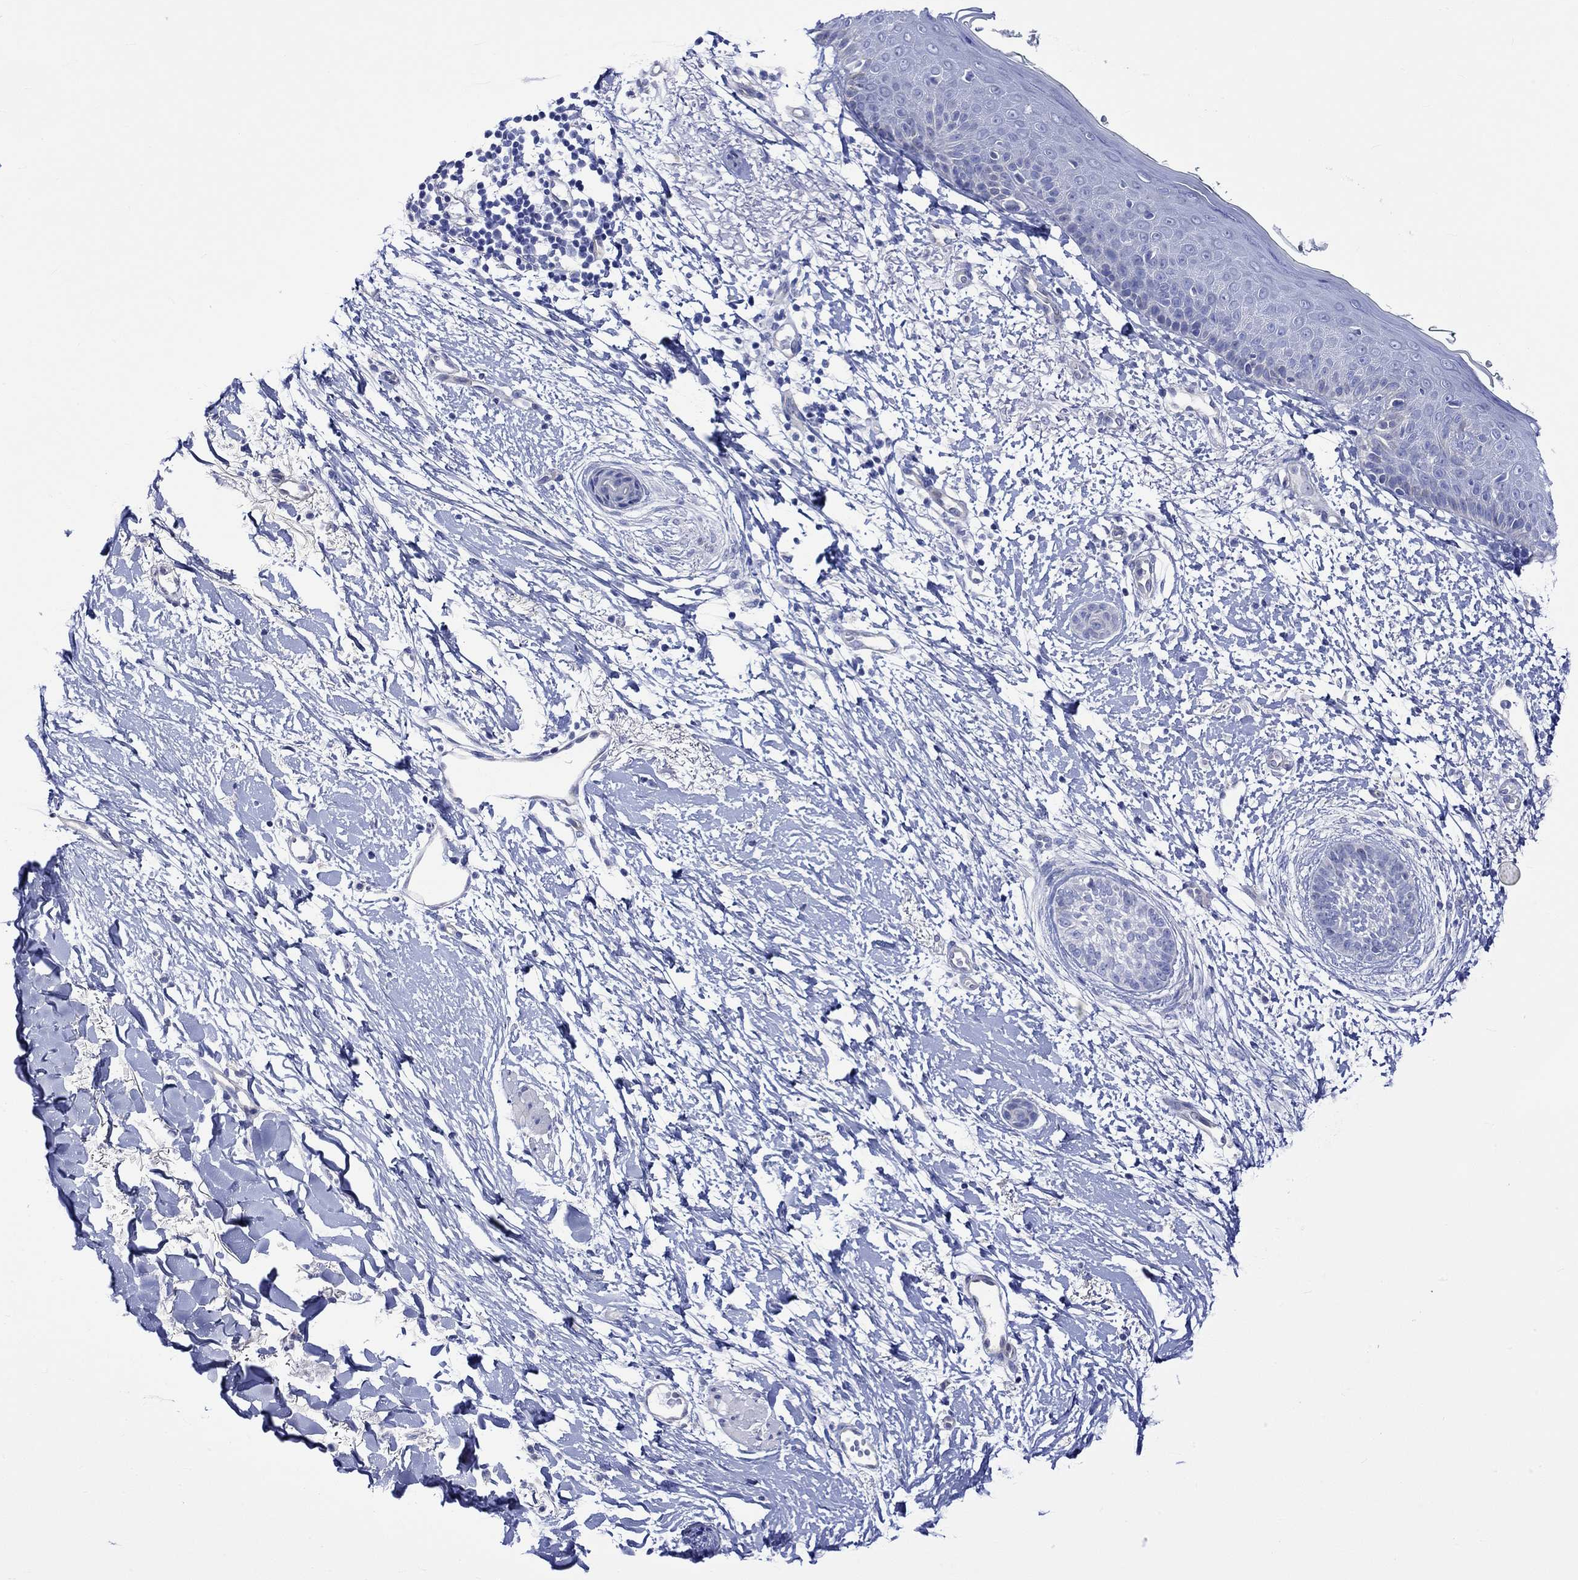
{"staining": {"intensity": "negative", "quantity": "none", "location": "none"}, "tissue": "skin cancer", "cell_type": "Tumor cells", "image_type": "cancer", "snomed": [{"axis": "morphology", "description": "Normal tissue, NOS"}, {"axis": "morphology", "description": "Basal cell carcinoma"}, {"axis": "topography", "description": "Skin"}], "caption": "DAB (3,3'-diaminobenzidine) immunohistochemical staining of skin cancer (basal cell carcinoma) demonstrates no significant expression in tumor cells.", "gene": "HARBI1", "patient": {"sex": "male", "age": 84}}